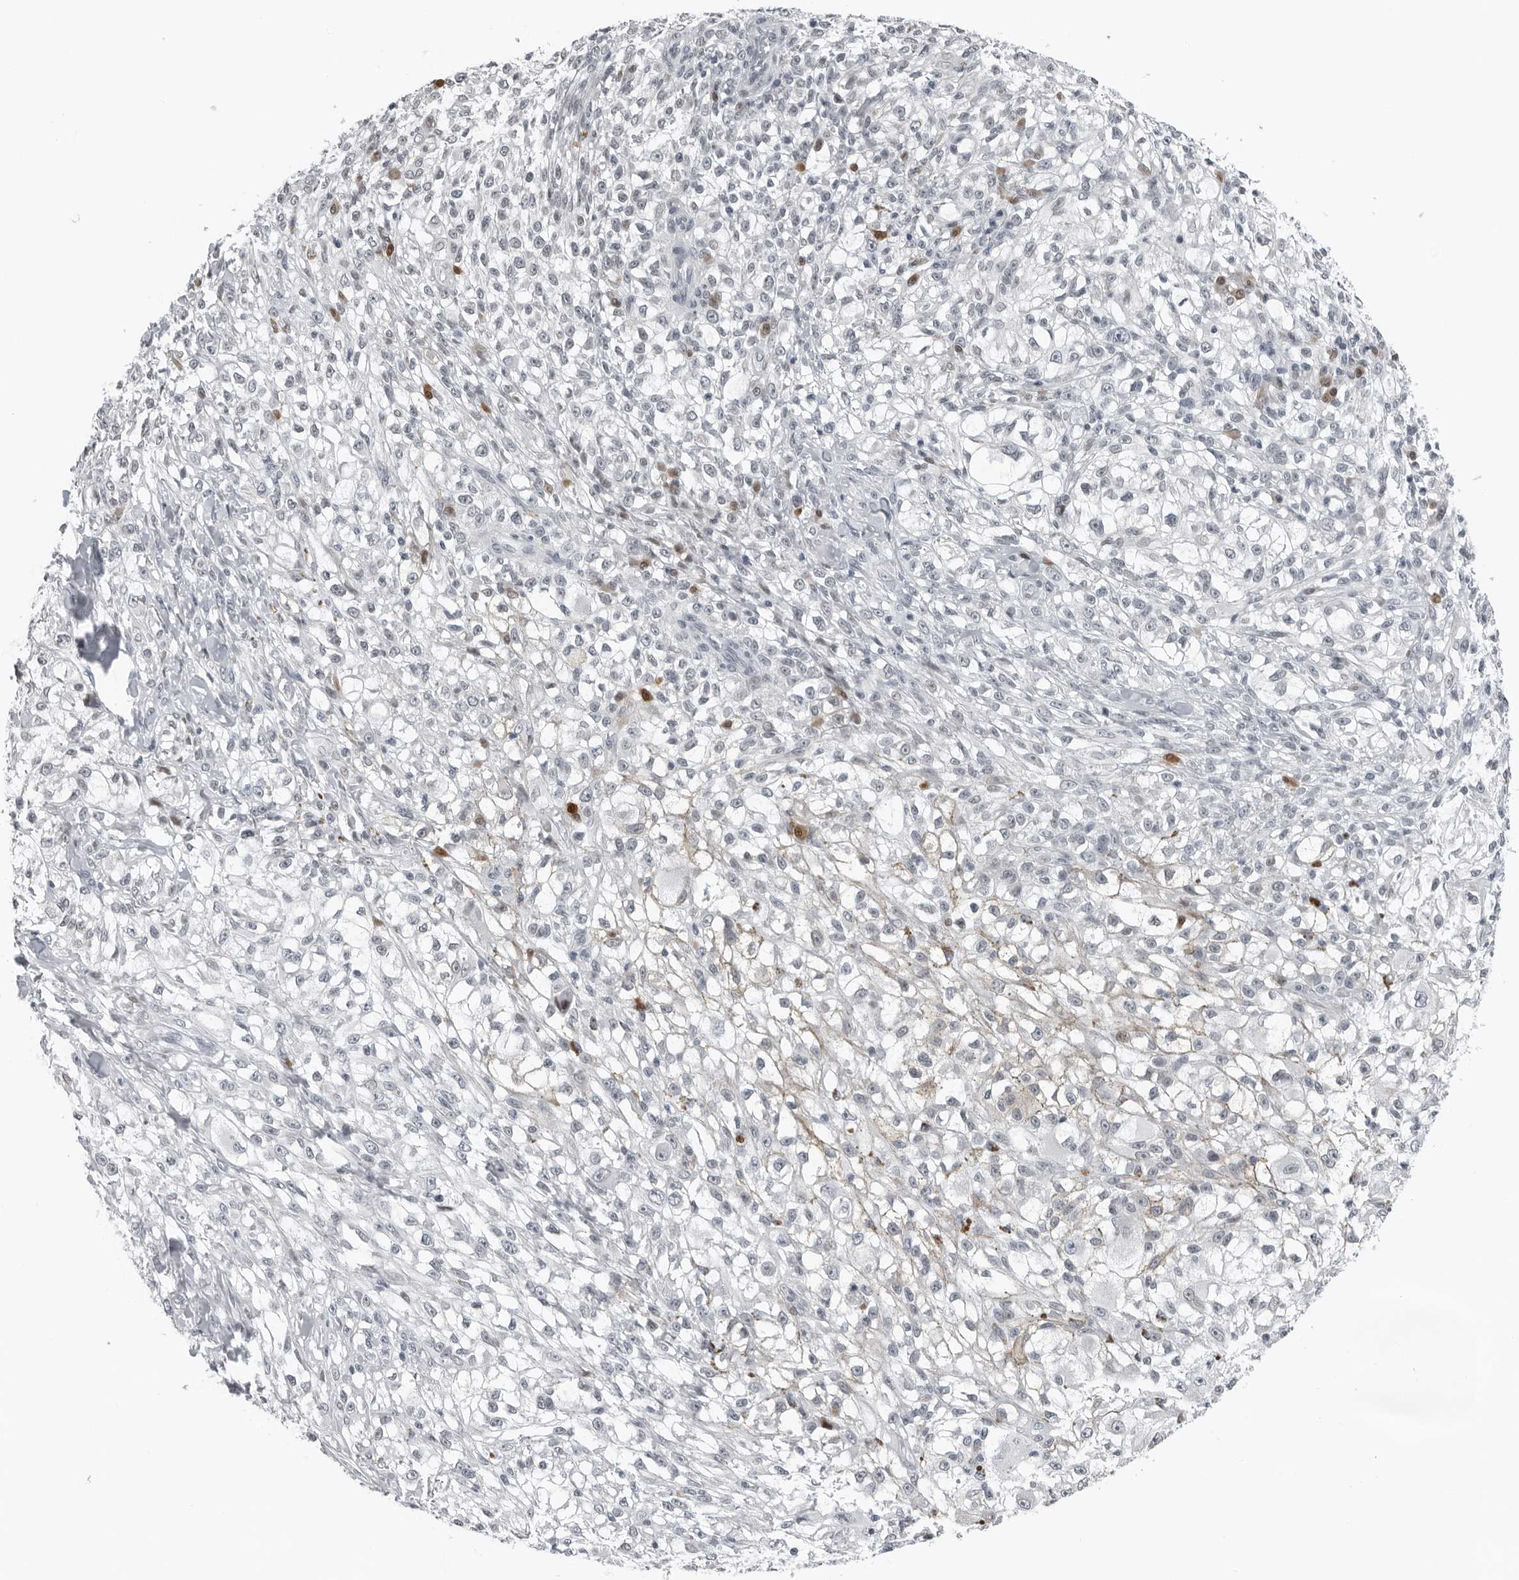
{"staining": {"intensity": "negative", "quantity": "none", "location": "none"}, "tissue": "melanoma", "cell_type": "Tumor cells", "image_type": "cancer", "snomed": [{"axis": "morphology", "description": "Malignant melanoma, NOS"}, {"axis": "topography", "description": "Skin of head"}], "caption": "Tumor cells show no significant staining in malignant melanoma.", "gene": "PPP1R42", "patient": {"sex": "male", "age": 83}}